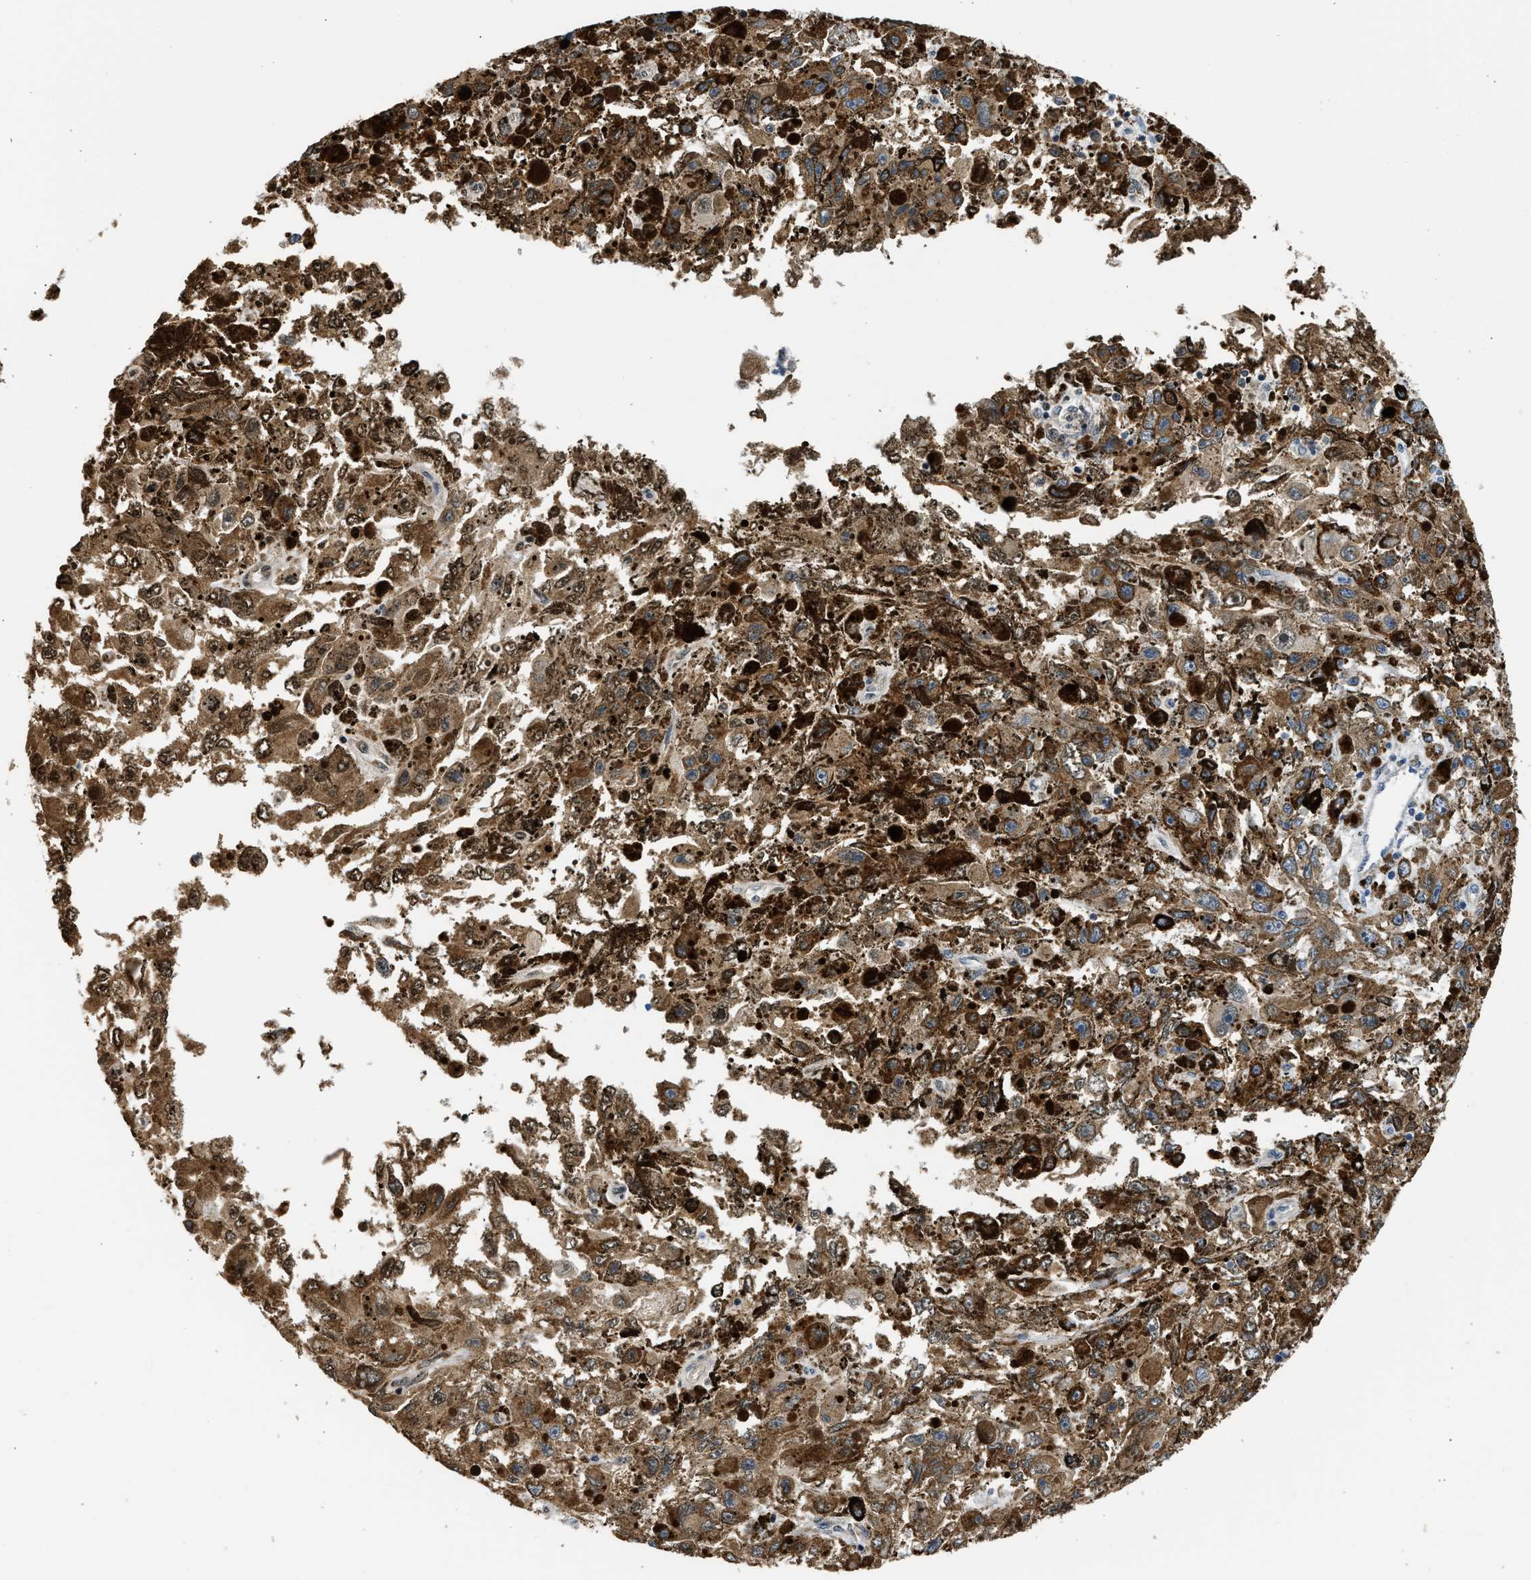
{"staining": {"intensity": "moderate", "quantity": ">75%", "location": "cytoplasmic/membranous"}, "tissue": "melanoma", "cell_type": "Tumor cells", "image_type": "cancer", "snomed": [{"axis": "morphology", "description": "Malignant melanoma, NOS"}, {"axis": "topography", "description": "Skin"}], "caption": "Protein expression analysis of melanoma demonstrates moderate cytoplasmic/membranous positivity in approximately >75% of tumor cells.", "gene": "CYCS", "patient": {"sex": "female", "age": 104}}